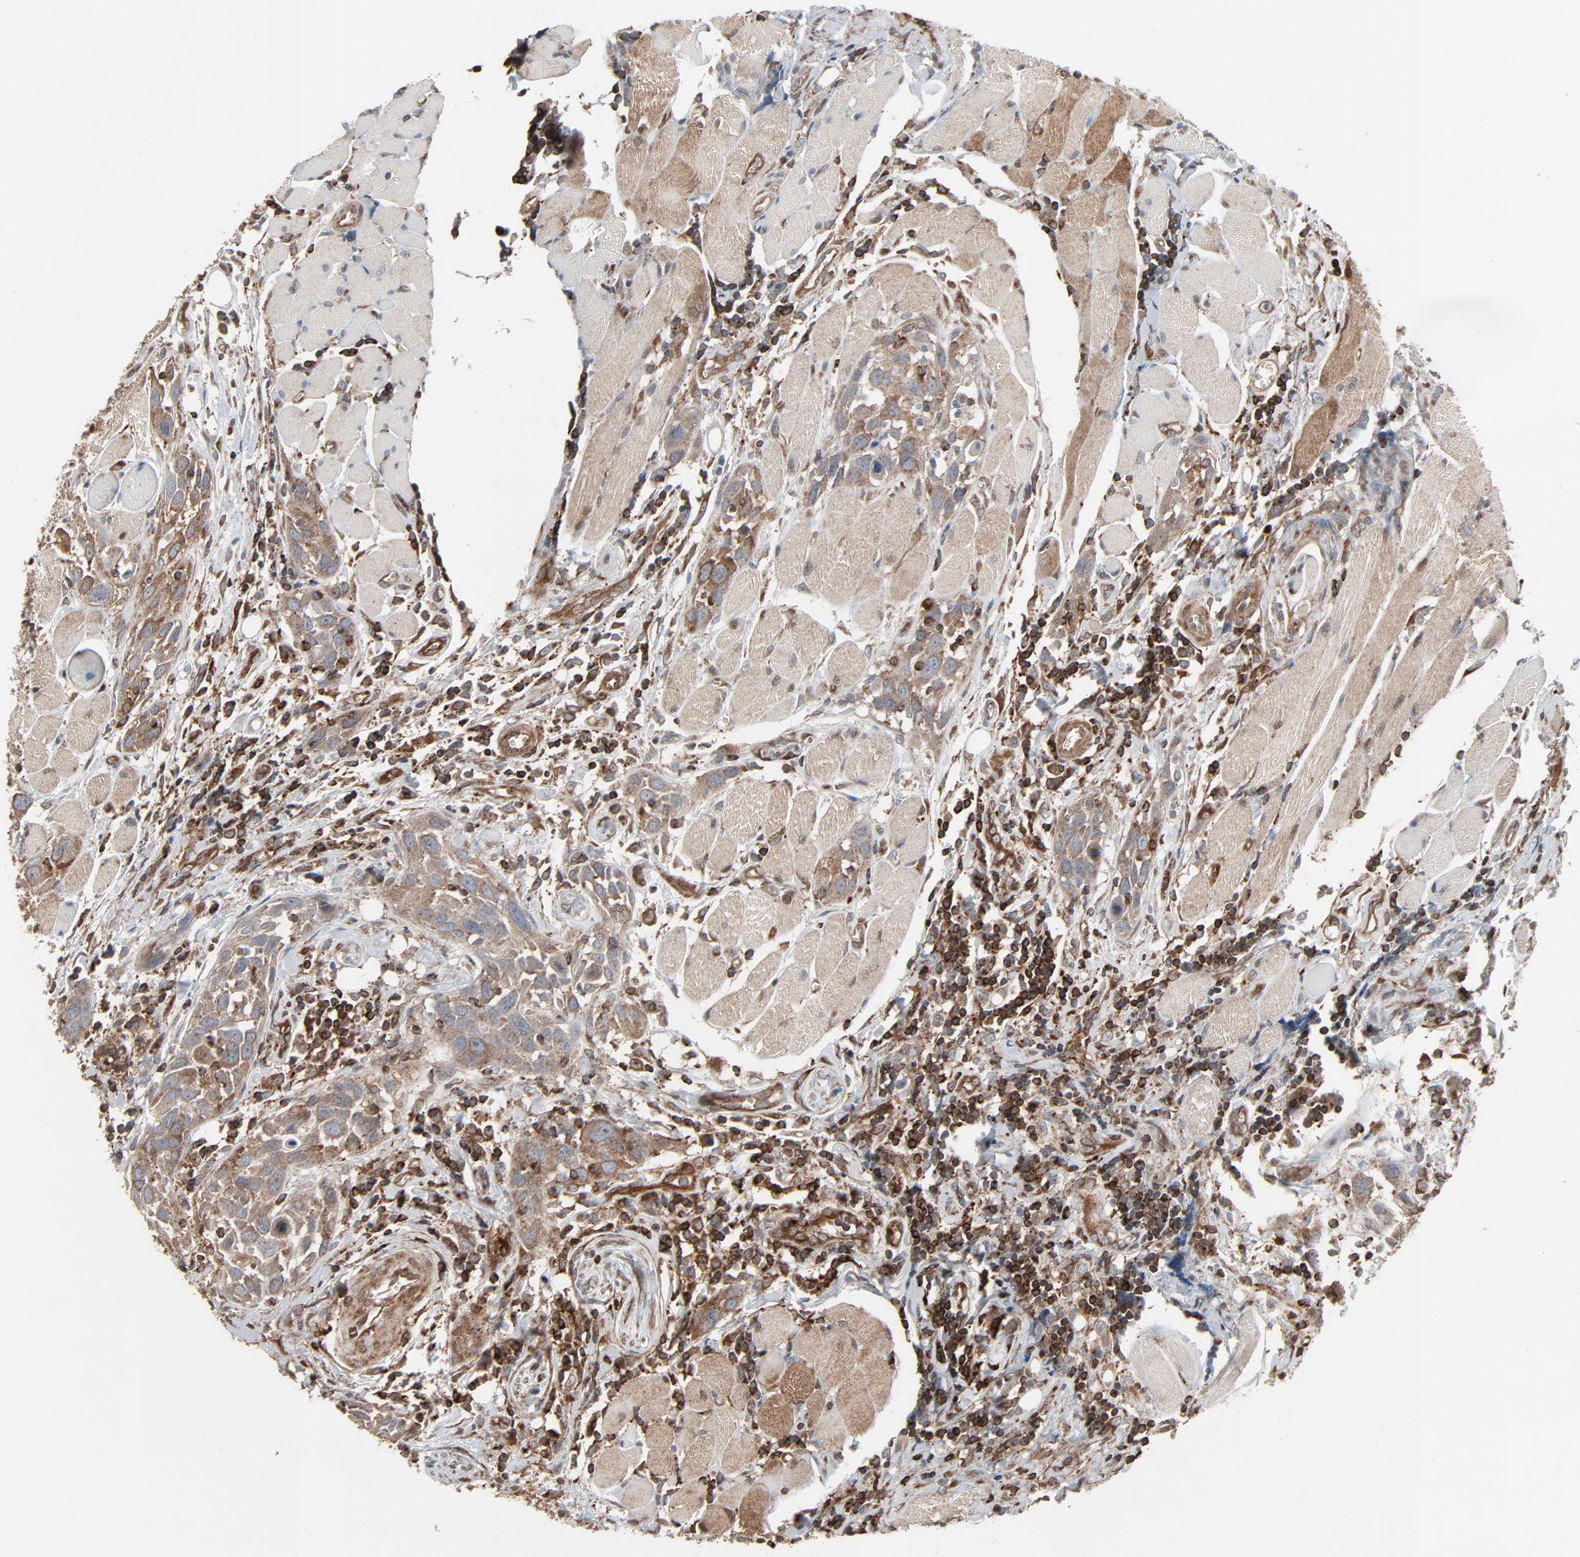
{"staining": {"intensity": "weak", "quantity": ">75%", "location": "cytoplasmic/membranous"}, "tissue": "head and neck cancer", "cell_type": "Tumor cells", "image_type": "cancer", "snomed": [{"axis": "morphology", "description": "Squamous cell carcinoma, NOS"}, {"axis": "topography", "description": "Oral tissue"}, {"axis": "topography", "description": "Head-Neck"}], "caption": "The image reveals immunohistochemical staining of squamous cell carcinoma (head and neck). There is weak cytoplasmic/membranous expression is identified in approximately >75% of tumor cells.", "gene": "OPTN", "patient": {"sex": "female", "age": 50}}